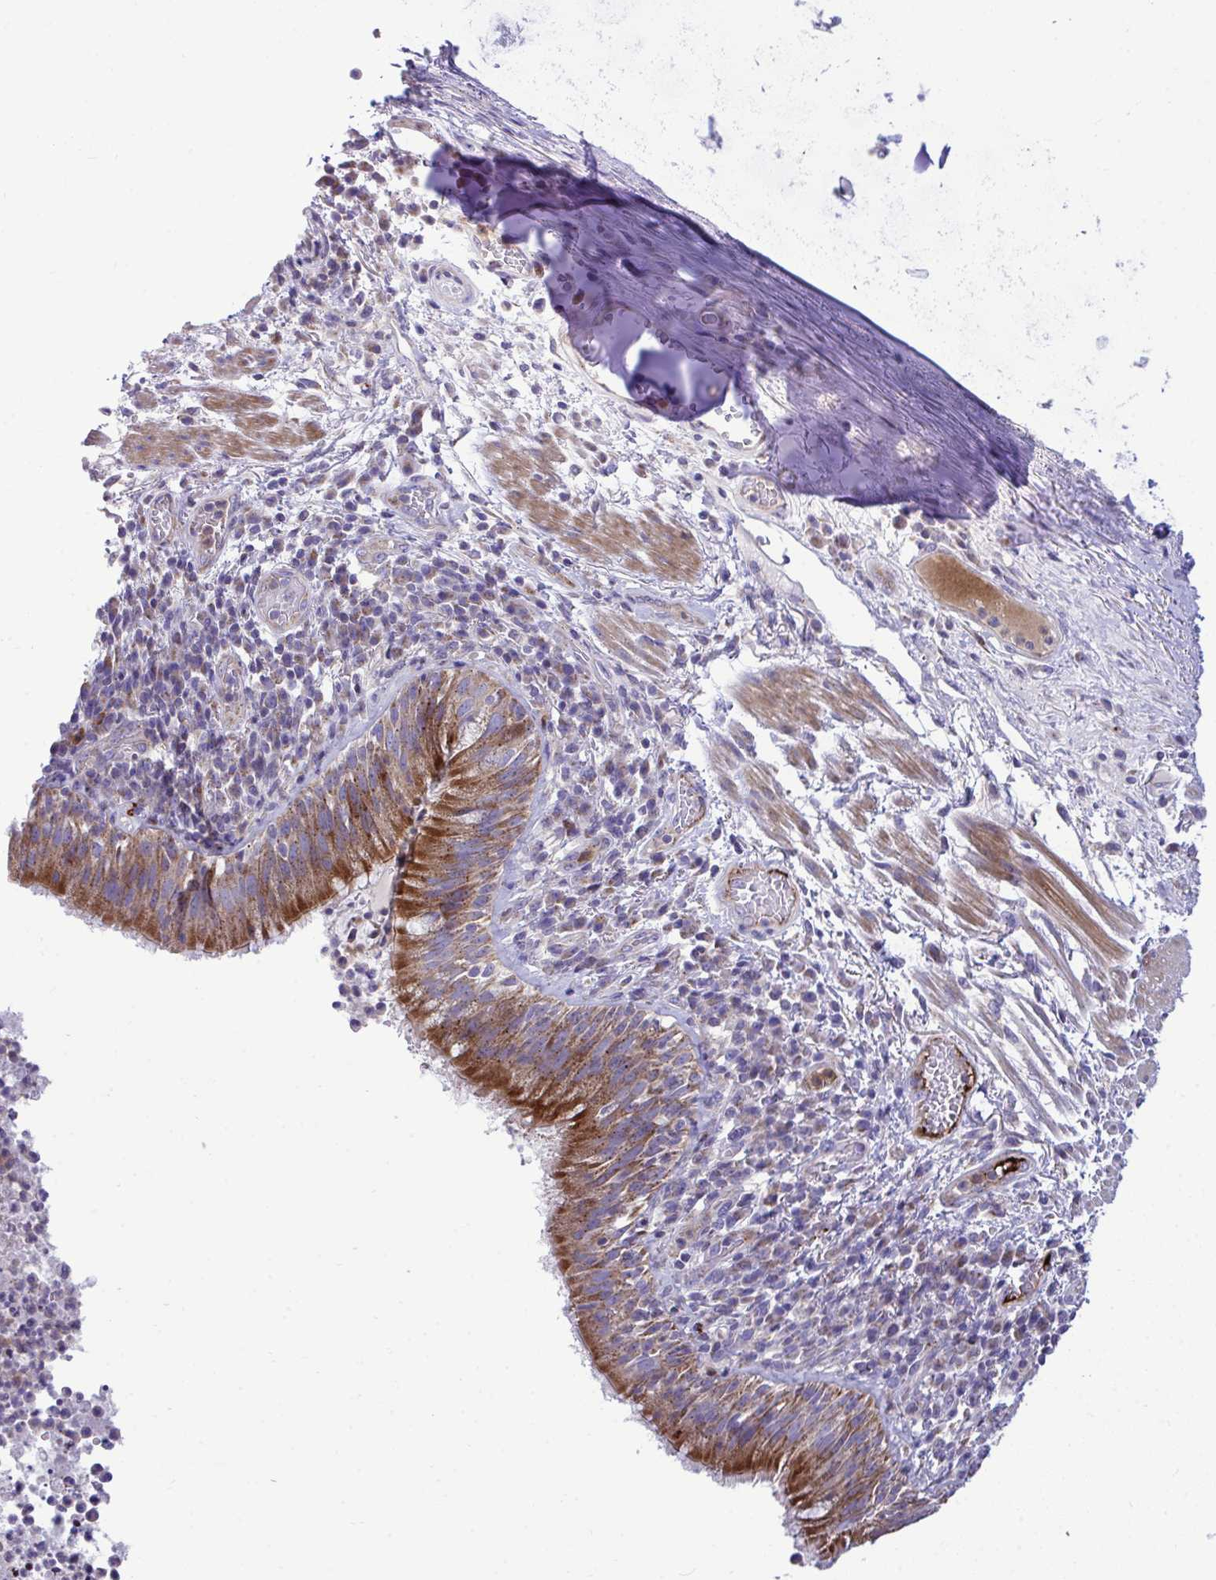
{"staining": {"intensity": "strong", "quantity": "25%-75%", "location": "cytoplasmic/membranous"}, "tissue": "bronchus", "cell_type": "Respiratory epithelial cells", "image_type": "normal", "snomed": [{"axis": "morphology", "description": "Normal tissue, NOS"}, {"axis": "topography", "description": "Cartilage tissue"}, {"axis": "topography", "description": "Bronchus"}], "caption": "DAB (3,3'-diaminobenzidine) immunohistochemical staining of normal bronchus demonstrates strong cytoplasmic/membranous protein expression in about 25%-75% of respiratory epithelial cells. (brown staining indicates protein expression, while blue staining denotes nuclei).", "gene": "MRPS16", "patient": {"sex": "male", "age": 56}}